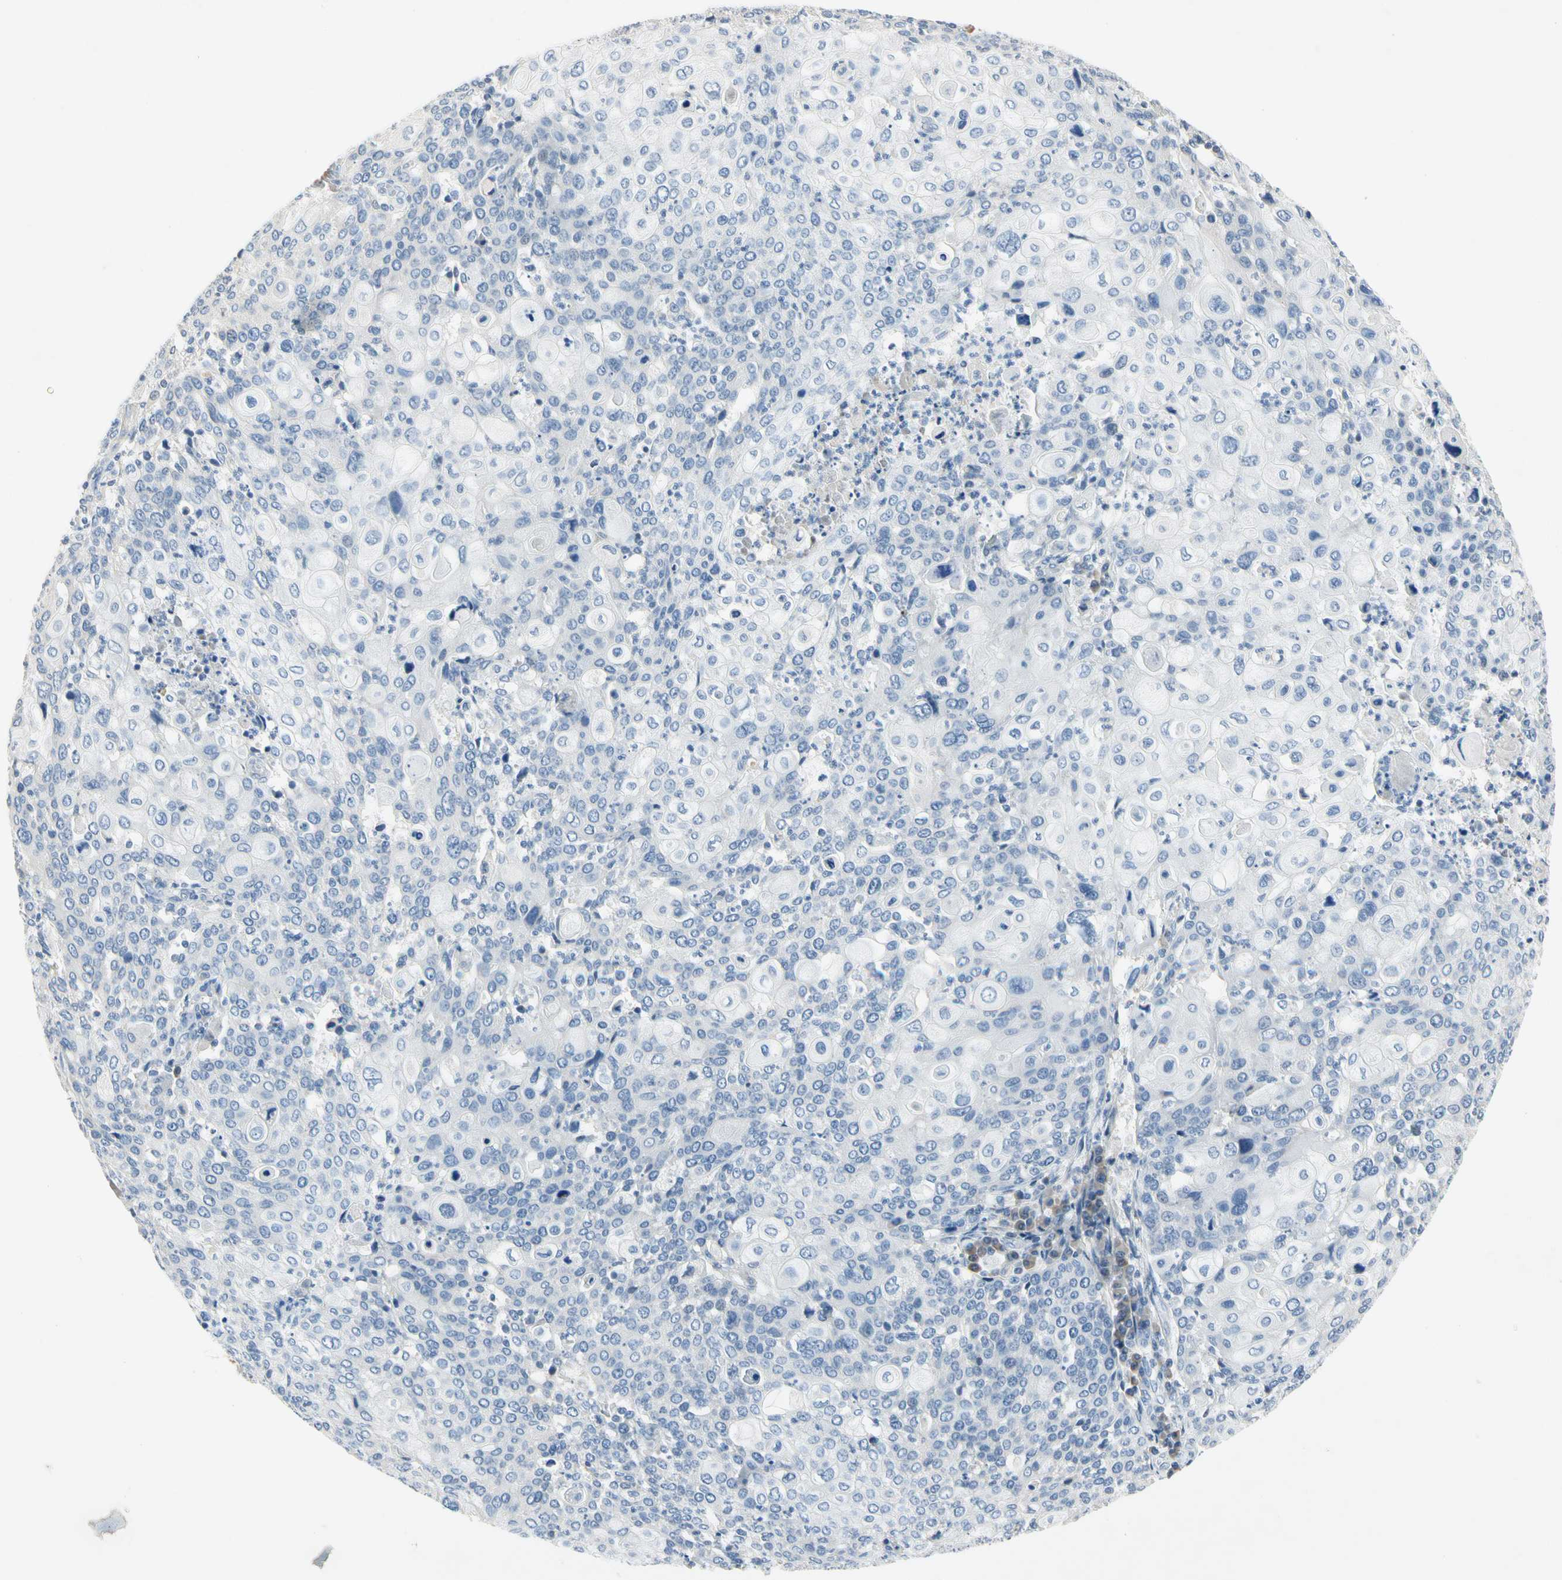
{"staining": {"intensity": "negative", "quantity": "none", "location": "none"}, "tissue": "cervical cancer", "cell_type": "Tumor cells", "image_type": "cancer", "snomed": [{"axis": "morphology", "description": "Squamous cell carcinoma, NOS"}, {"axis": "topography", "description": "Cervix"}], "caption": "IHC of human squamous cell carcinoma (cervical) reveals no expression in tumor cells.", "gene": "ECRG4", "patient": {"sex": "female", "age": 40}}